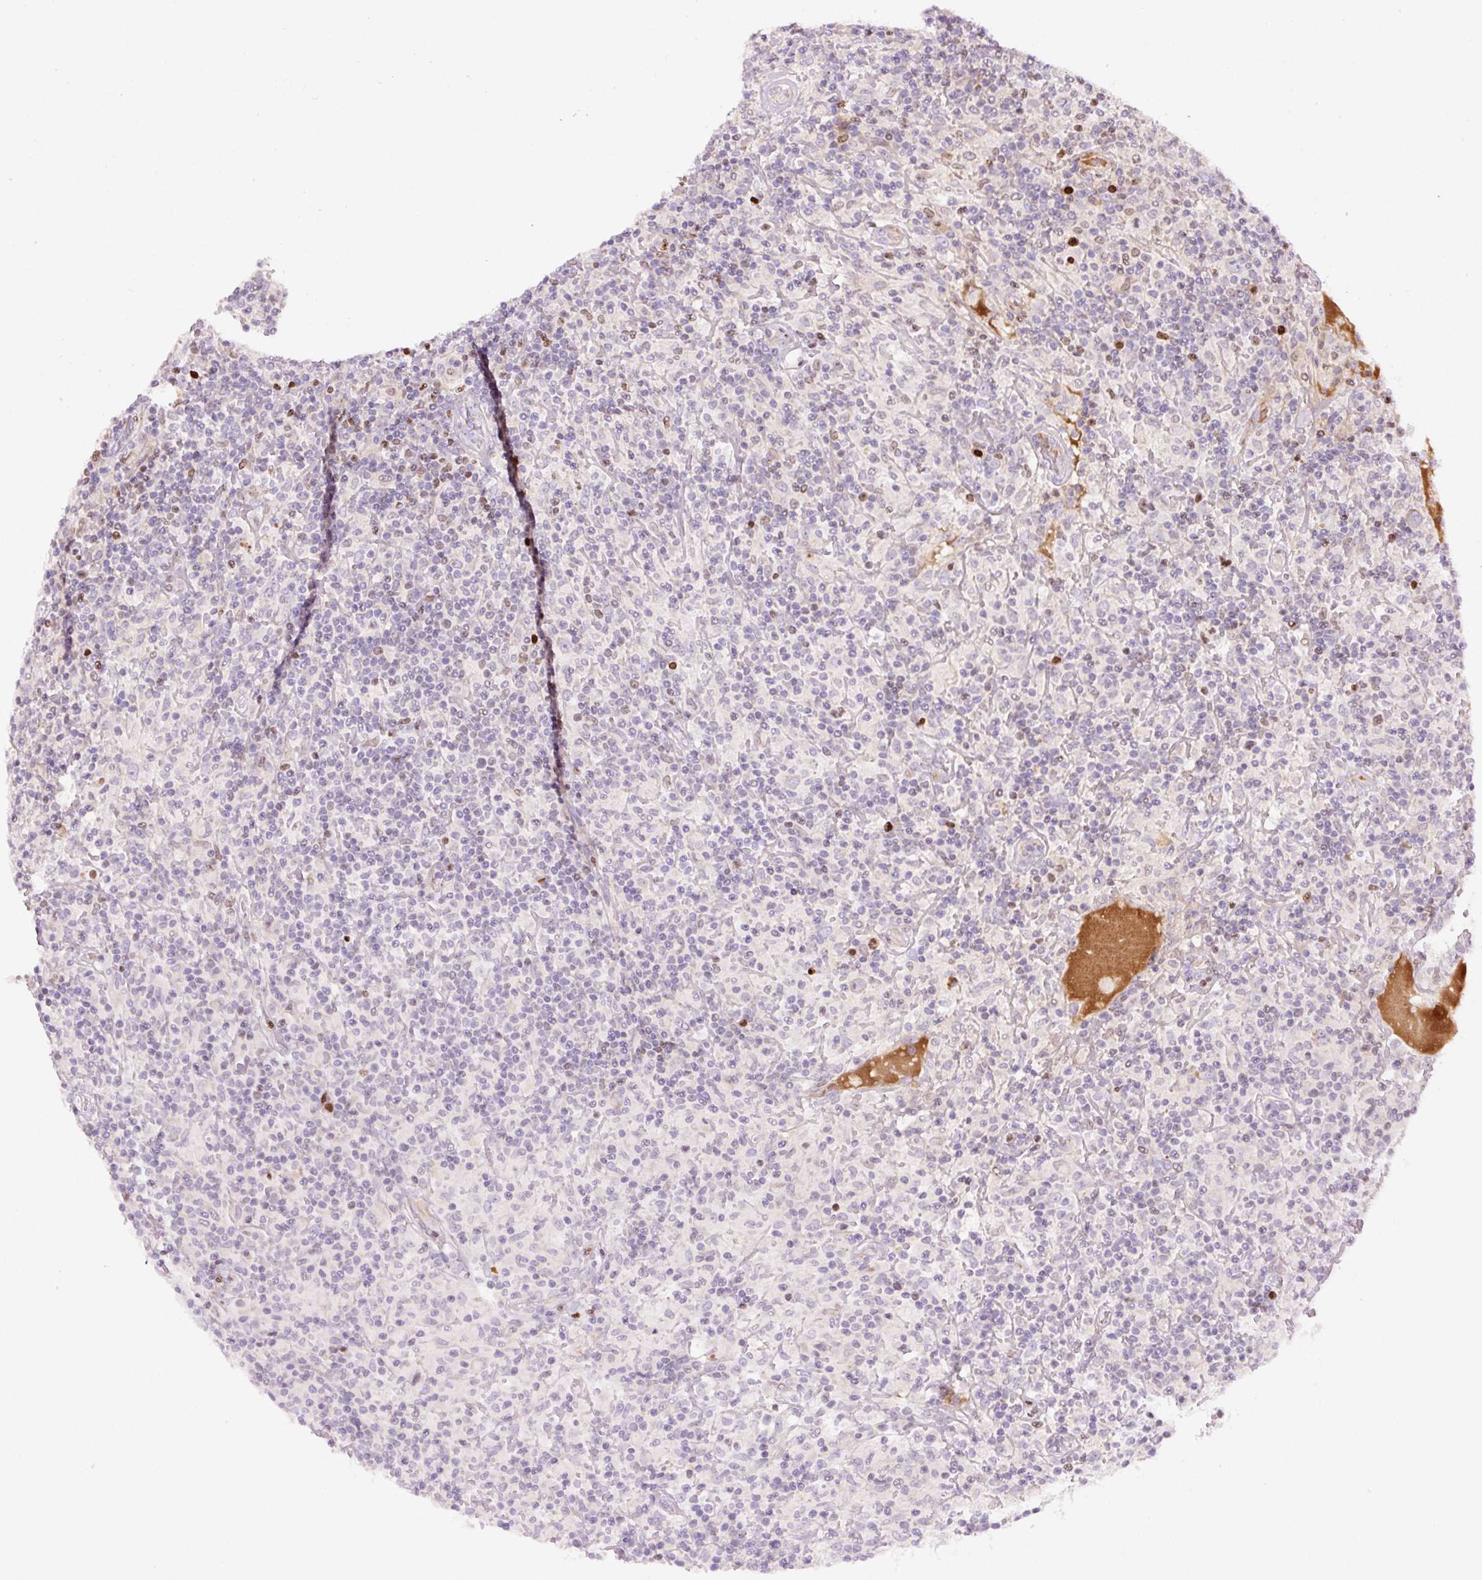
{"staining": {"intensity": "negative", "quantity": "none", "location": "none"}, "tissue": "lymphoma", "cell_type": "Tumor cells", "image_type": "cancer", "snomed": [{"axis": "morphology", "description": "Hodgkin's disease, NOS"}, {"axis": "topography", "description": "Lymph node"}], "caption": "Protein analysis of lymphoma shows no significant staining in tumor cells.", "gene": "TMEM8B", "patient": {"sex": "male", "age": 70}}